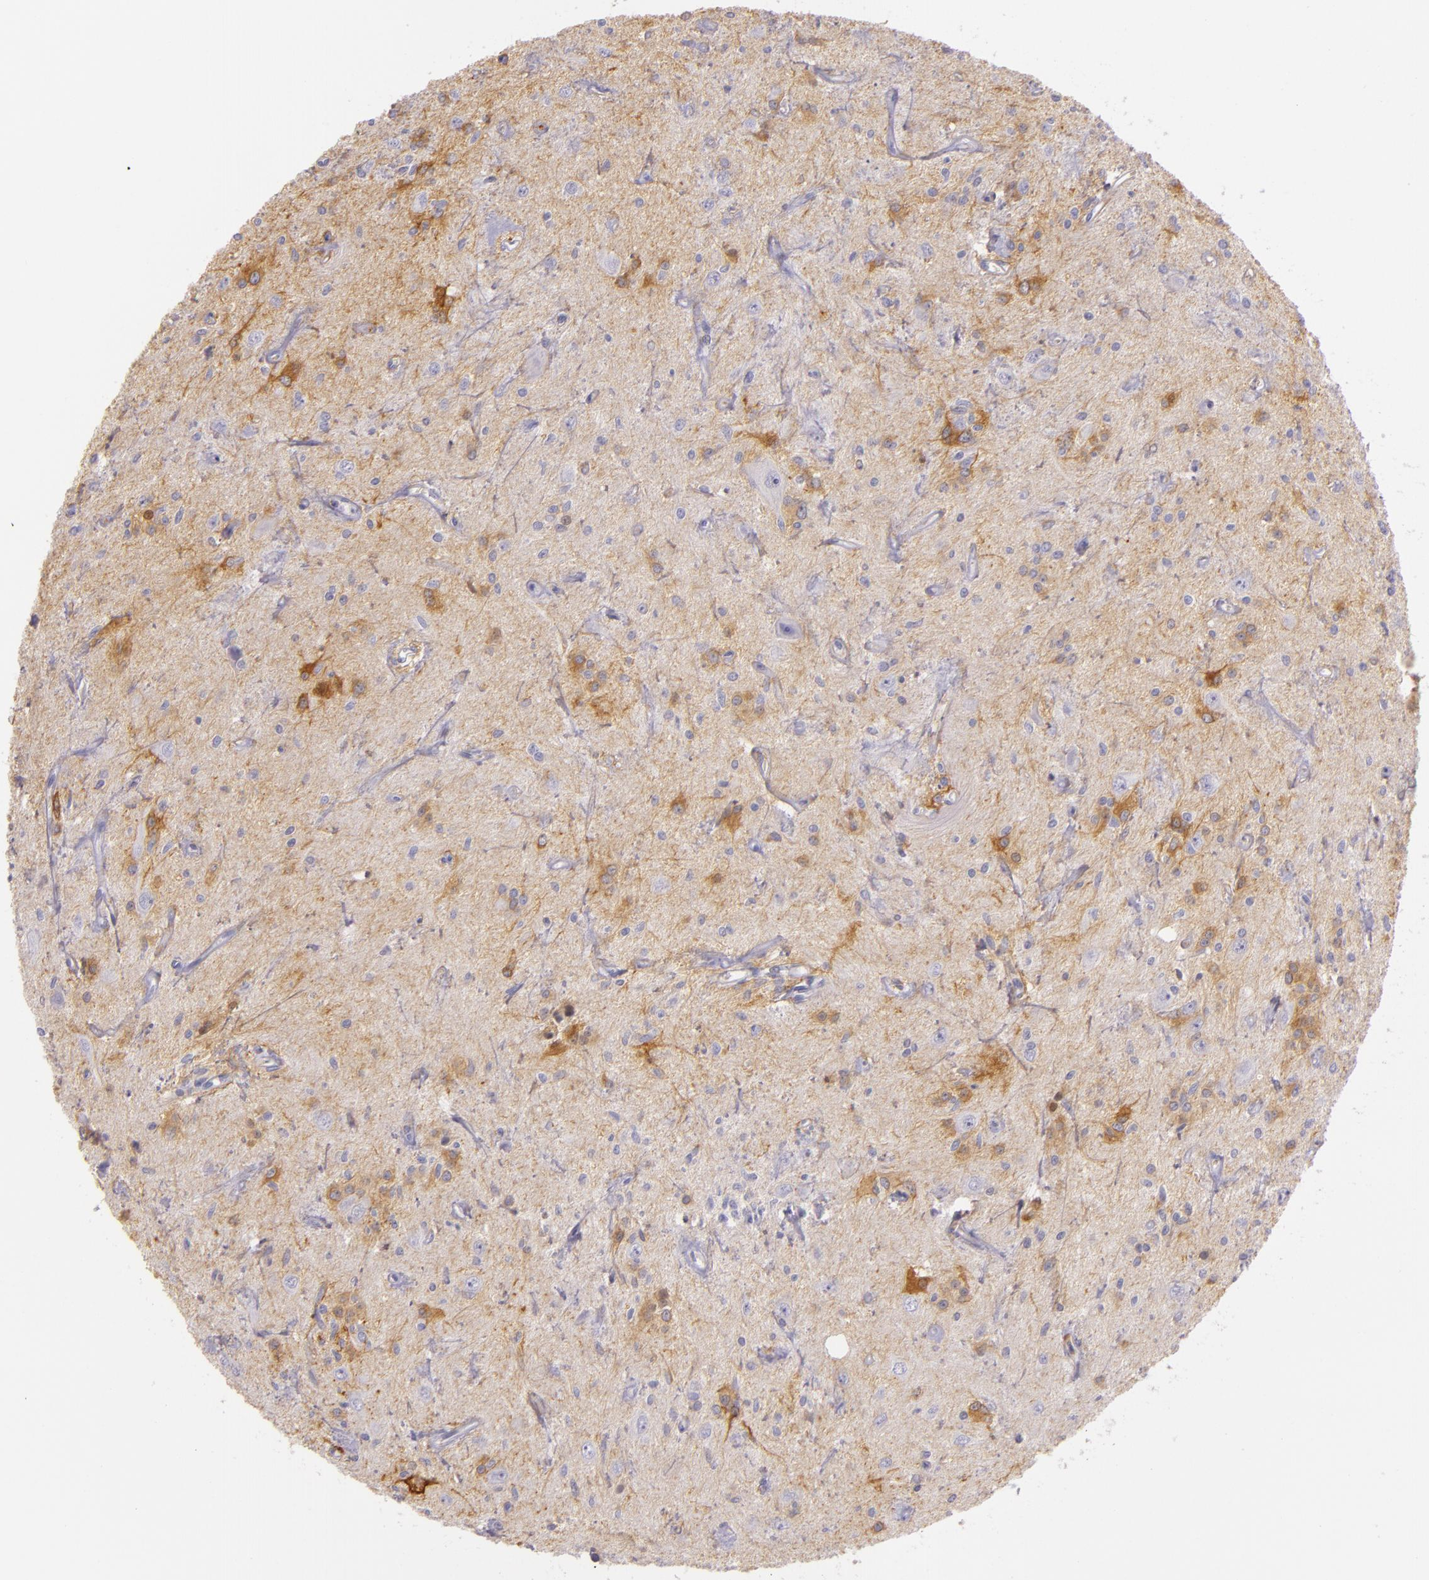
{"staining": {"intensity": "weak", "quantity": "<25%", "location": "cytoplasmic/membranous"}, "tissue": "glioma", "cell_type": "Tumor cells", "image_type": "cancer", "snomed": [{"axis": "morphology", "description": "Glioma, malignant, Low grade"}, {"axis": "topography", "description": "Brain"}], "caption": "Immunohistochemical staining of human glioma reveals no significant positivity in tumor cells. Brightfield microscopy of IHC stained with DAB (3,3'-diaminobenzidine) (brown) and hematoxylin (blue), captured at high magnification.", "gene": "CBS", "patient": {"sex": "female", "age": 15}}